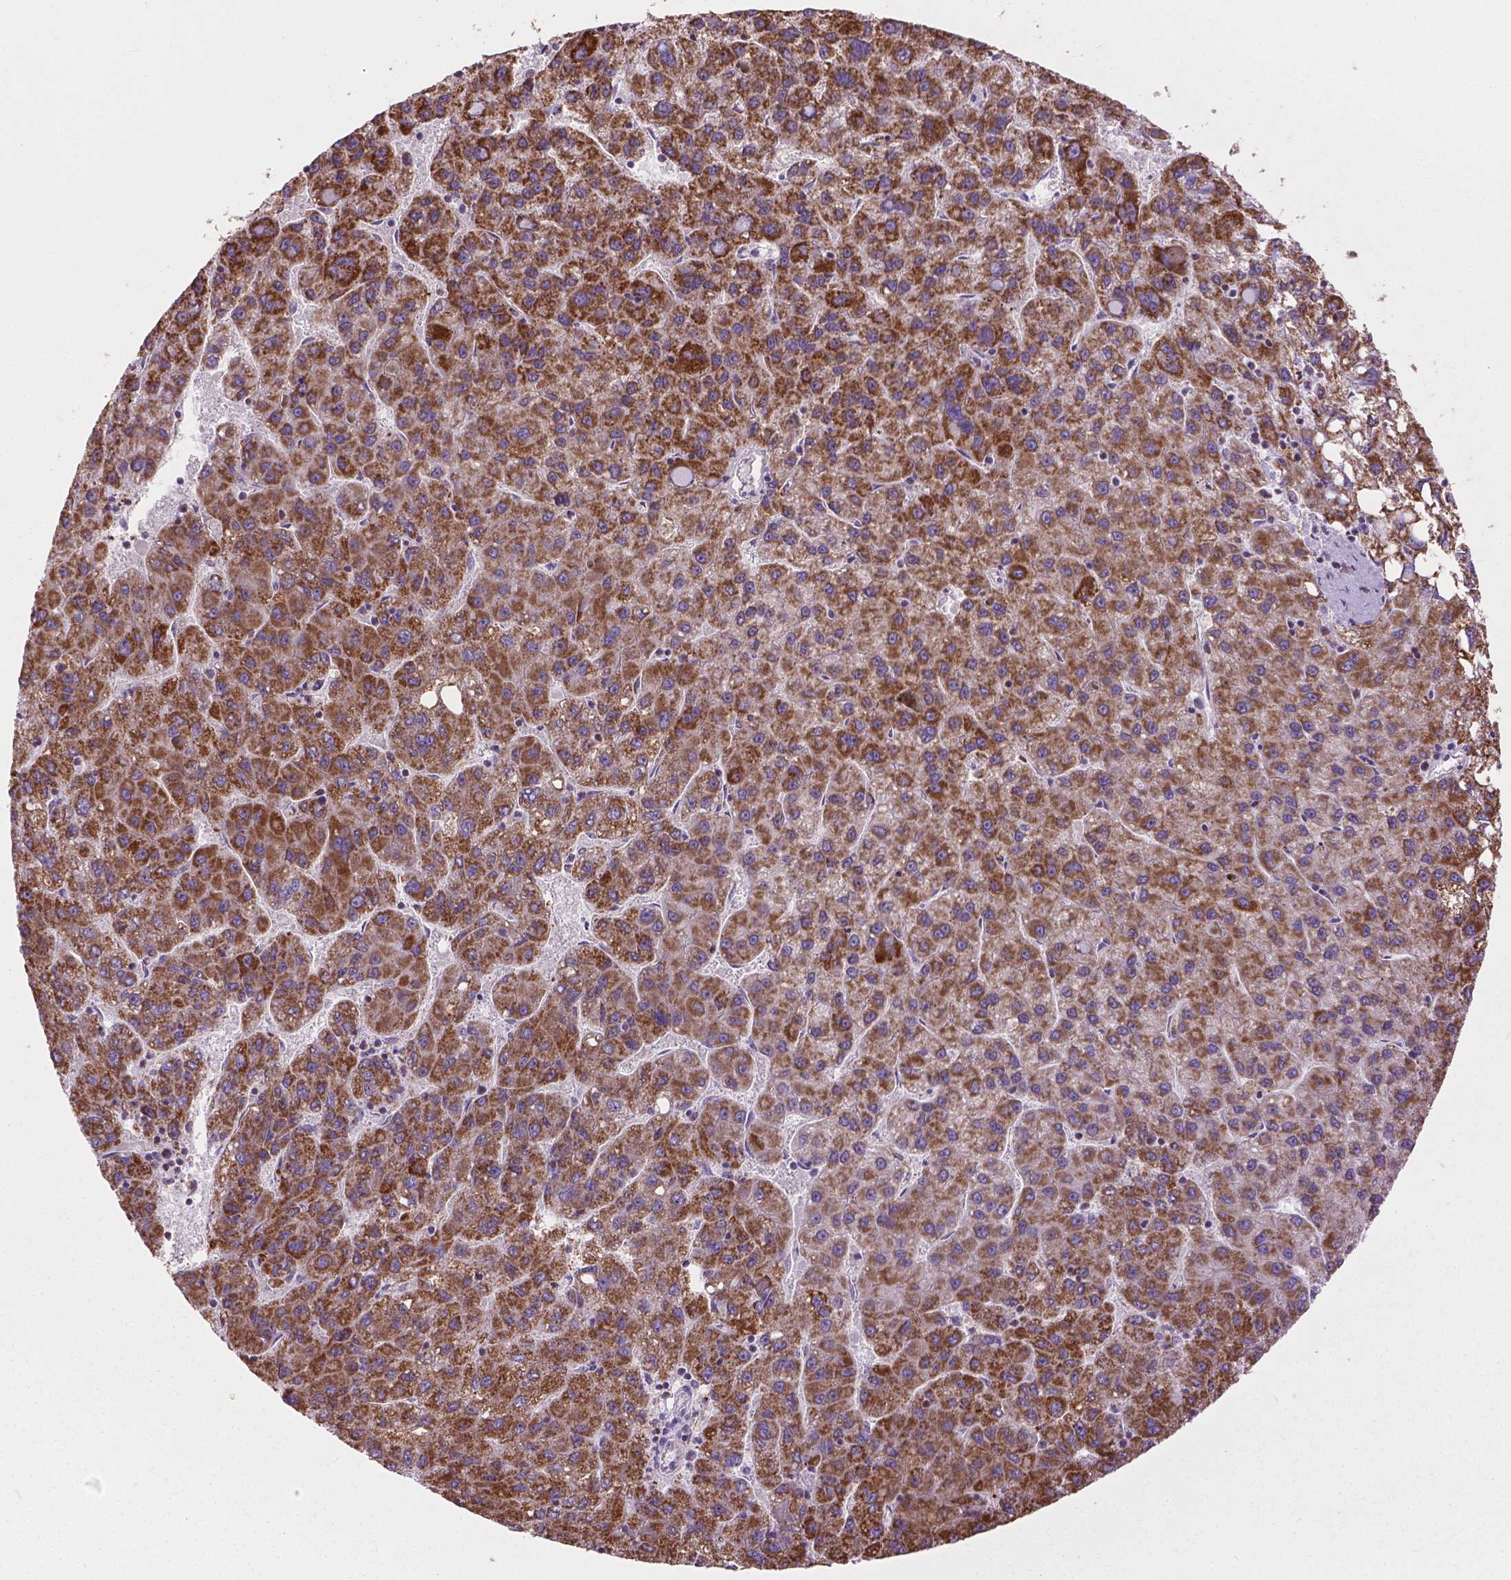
{"staining": {"intensity": "strong", "quantity": ">75%", "location": "cytoplasmic/membranous"}, "tissue": "liver cancer", "cell_type": "Tumor cells", "image_type": "cancer", "snomed": [{"axis": "morphology", "description": "Carcinoma, Hepatocellular, NOS"}, {"axis": "topography", "description": "Liver"}], "caption": "About >75% of tumor cells in human liver cancer demonstrate strong cytoplasmic/membranous protein positivity as visualized by brown immunohistochemical staining.", "gene": "VDAC1", "patient": {"sex": "female", "age": 82}}